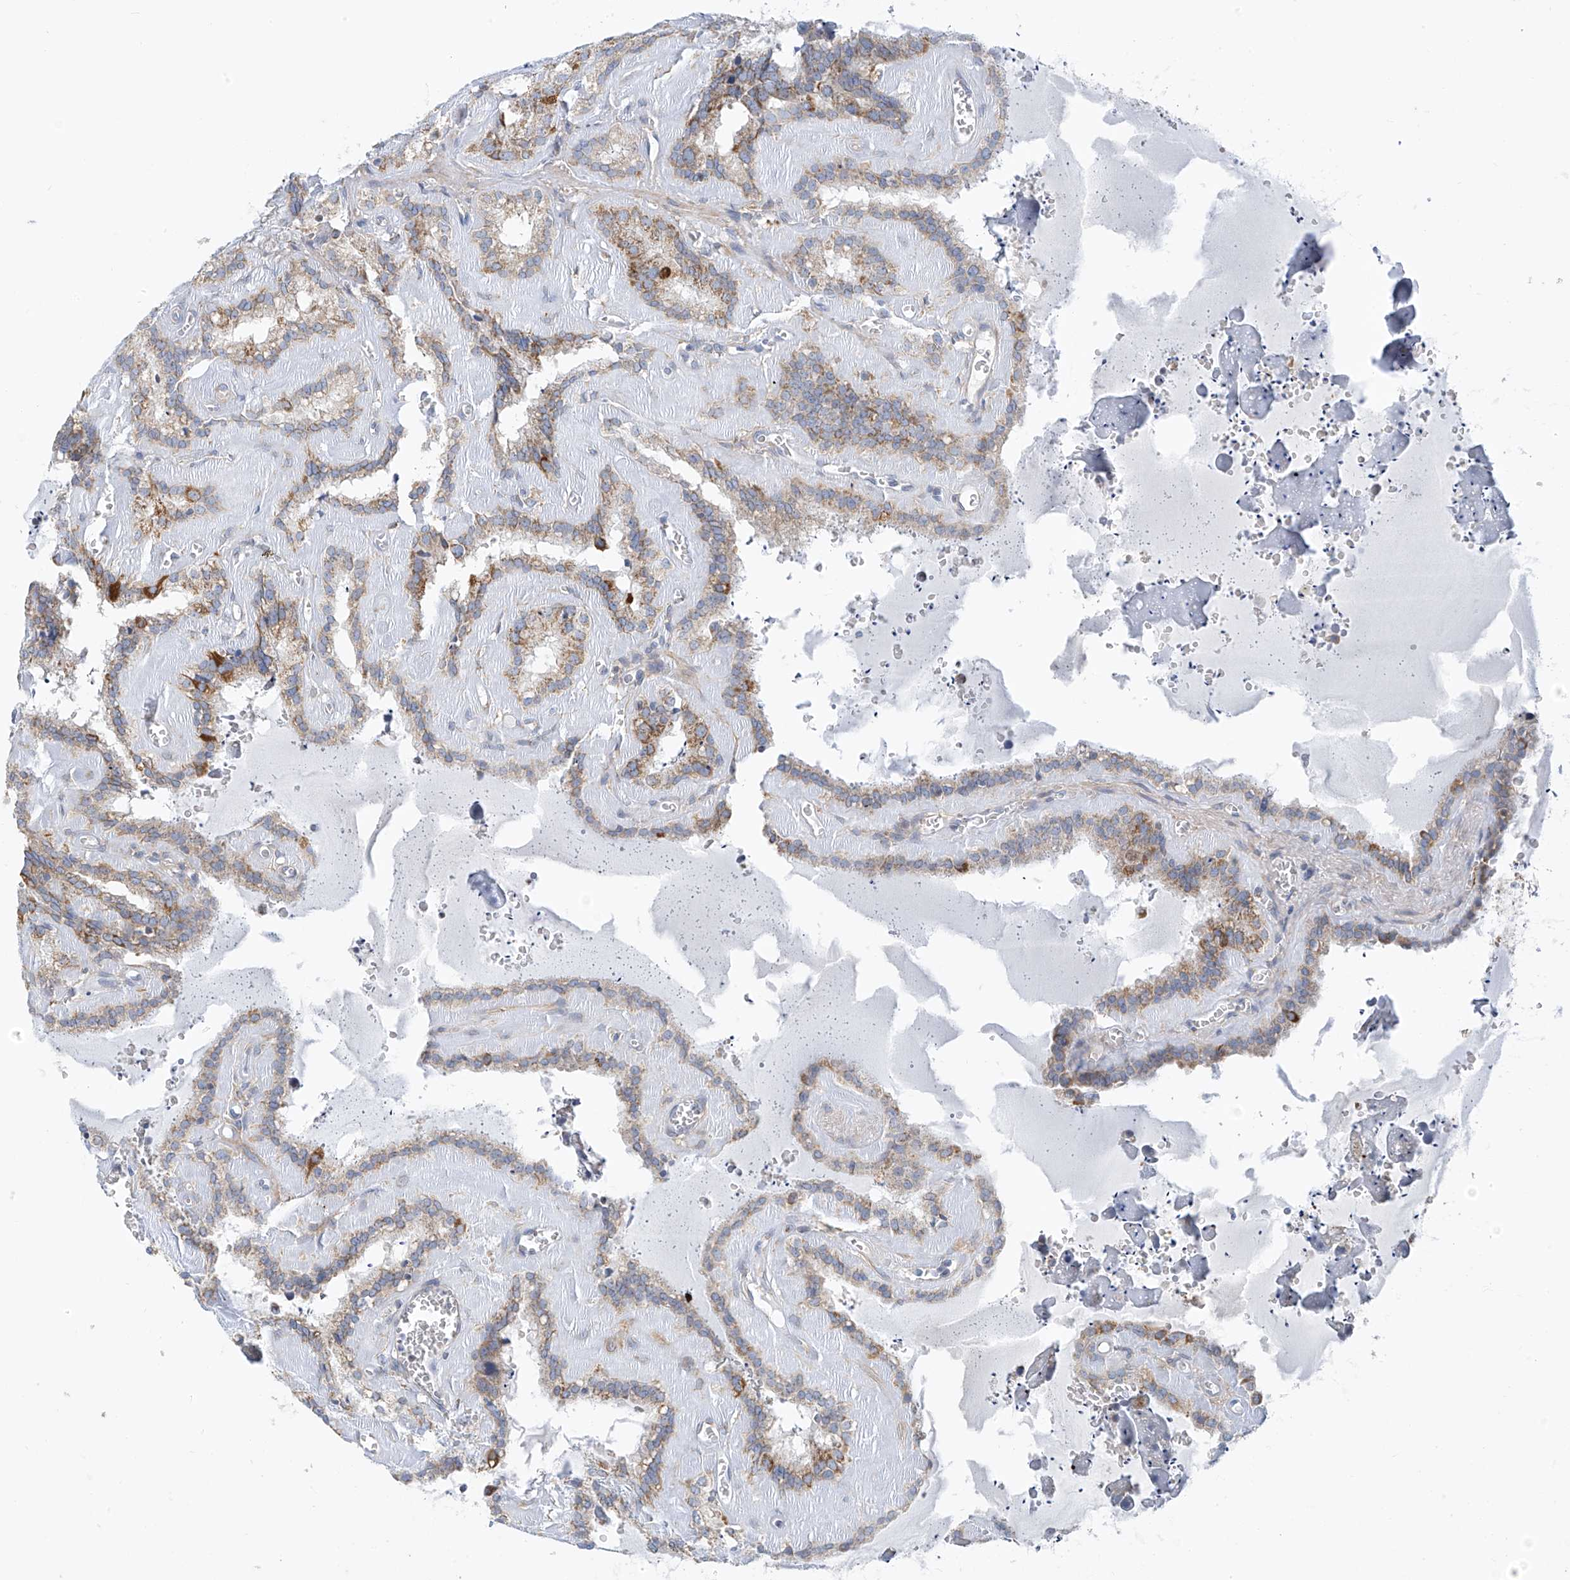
{"staining": {"intensity": "moderate", "quantity": "<25%", "location": "cytoplasmic/membranous"}, "tissue": "seminal vesicle", "cell_type": "Glandular cells", "image_type": "normal", "snomed": [{"axis": "morphology", "description": "Normal tissue, NOS"}, {"axis": "topography", "description": "Prostate"}, {"axis": "topography", "description": "Seminal veicle"}], "caption": "The image demonstrates immunohistochemical staining of normal seminal vesicle. There is moderate cytoplasmic/membranous positivity is seen in approximately <25% of glandular cells. (DAB (3,3'-diaminobenzidine) IHC with brightfield microscopy, high magnification).", "gene": "EOMES", "patient": {"sex": "male", "age": 59}}